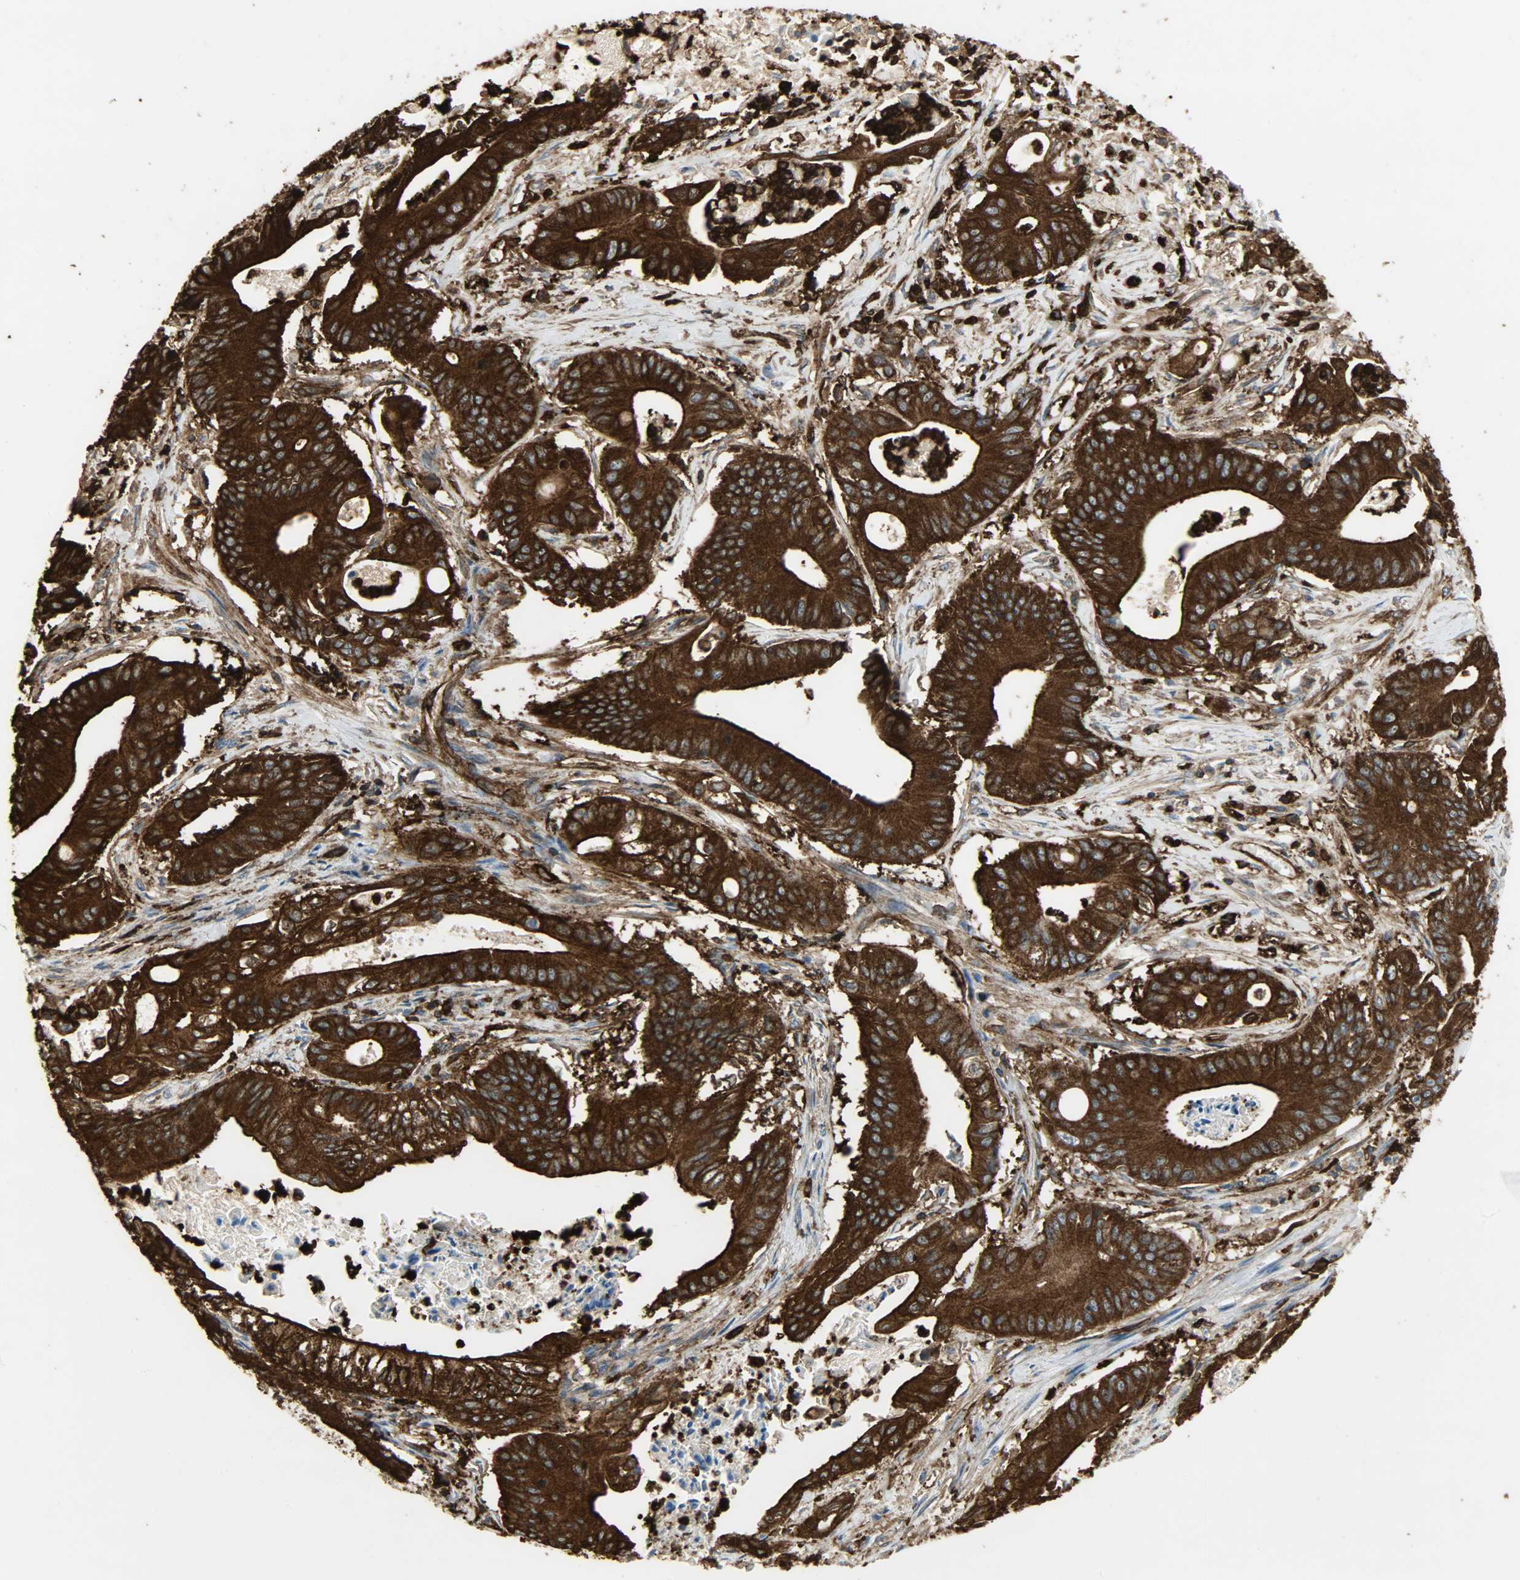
{"staining": {"intensity": "strong", "quantity": ">75%", "location": "cytoplasmic/membranous"}, "tissue": "pancreatic cancer", "cell_type": "Tumor cells", "image_type": "cancer", "snomed": [{"axis": "morphology", "description": "Normal tissue, NOS"}, {"axis": "topography", "description": "Lymph node"}], "caption": "Immunohistochemistry (IHC) histopathology image of pancreatic cancer stained for a protein (brown), which shows high levels of strong cytoplasmic/membranous expression in about >75% of tumor cells.", "gene": "VASP", "patient": {"sex": "male", "age": 62}}